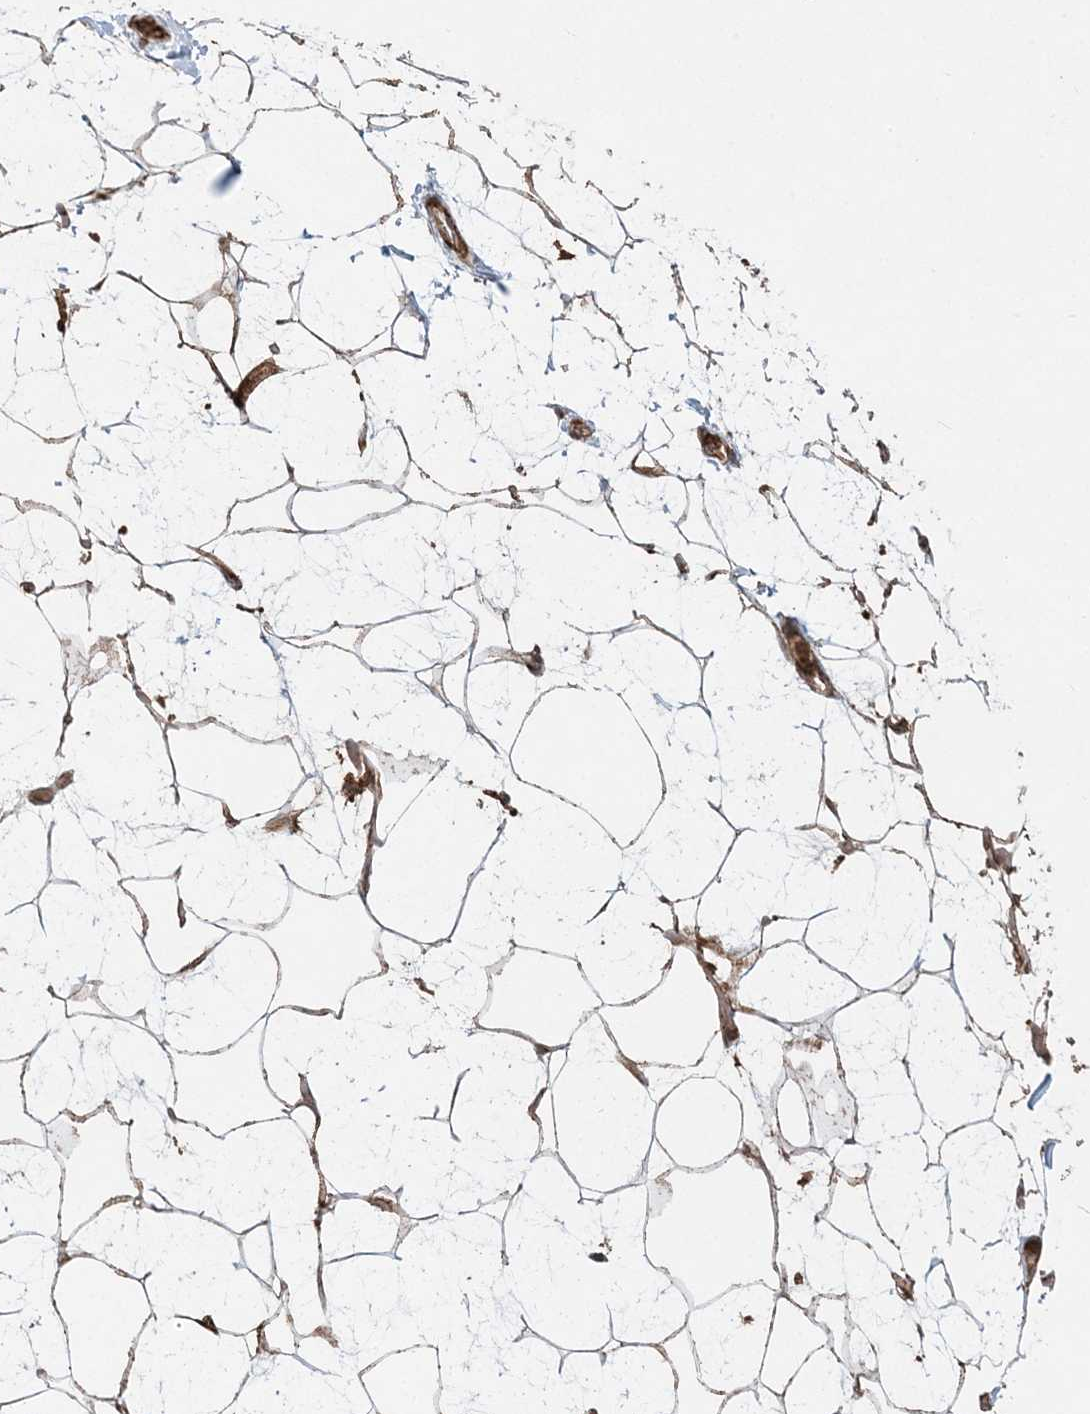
{"staining": {"intensity": "moderate", "quantity": ">75%", "location": "cytoplasmic/membranous"}, "tissue": "adipose tissue", "cell_type": "Adipocytes", "image_type": "normal", "snomed": [{"axis": "morphology", "description": "Normal tissue, NOS"}, {"axis": "topography", "description": "Soft tissue"}], "caption": "A micrograph of adipose tissue stained for a protein reveals moderate cytoplasmic/membranous brown staining in adipocytes. The staining was performed using DAB to visualize the protein expression in brown, while the nuclei were stained in blue with hematoxylin (Magnification: 20x).", "gene": "LRPPRC", "patient": {"sex": "male", "age": 72}}